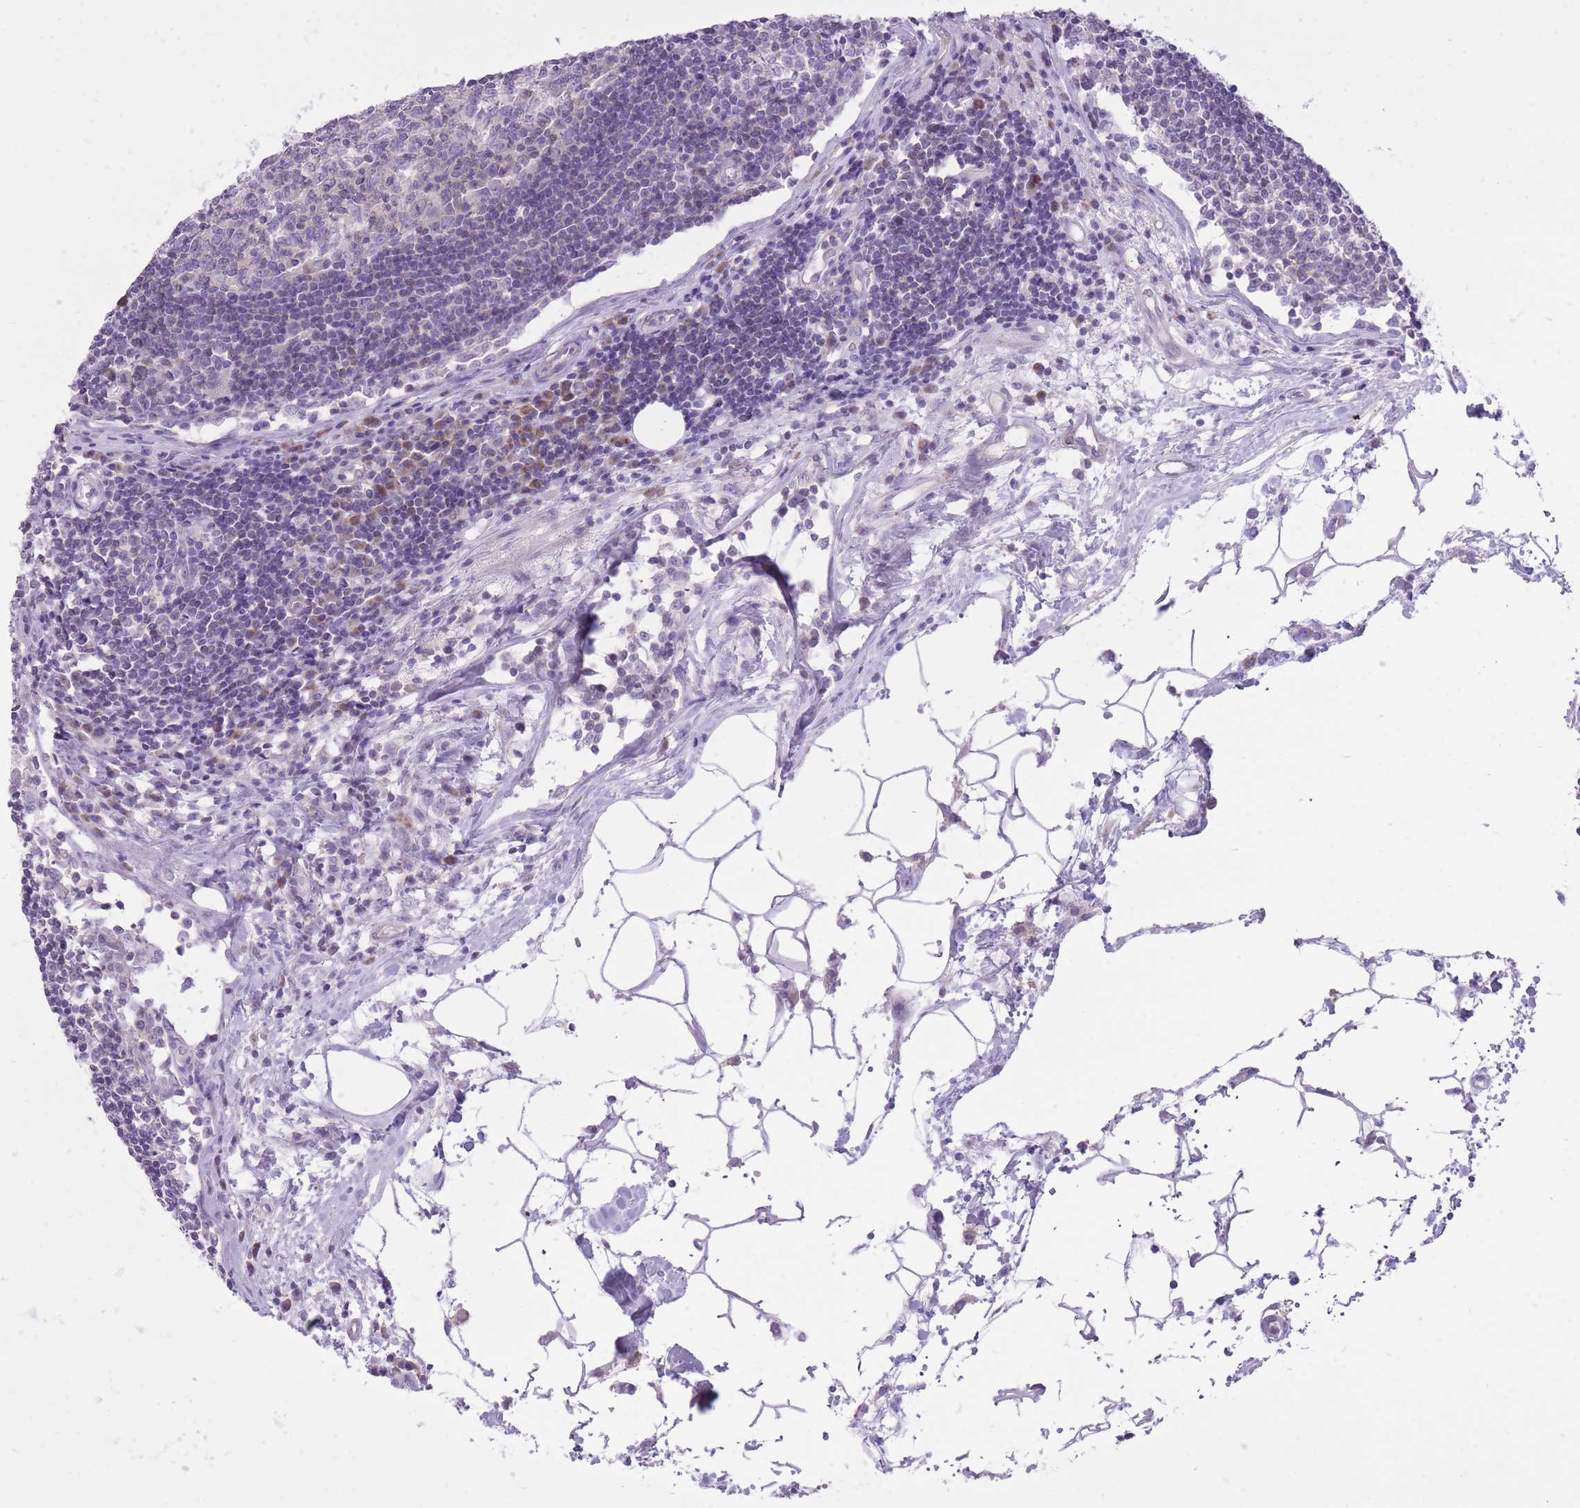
{"staining": {"intensity": "negative", "quantity": "none", "location": "none"}, "tissue": "lymph node", "cell_type": "Germinal center cells", "image_type": "normal", "snomed": [{"axis": "morphology", "description": "Normal tissue, NOS"}, {"axis": "topography", "description": "Lymph node"}], "caption": "Lymph node stained for a protein using immunohistochemistry (IHC) demonstrates no expression germinal center cells.", "gene": "DENND2D", "patient": {"sex": "female", "age": 55}}